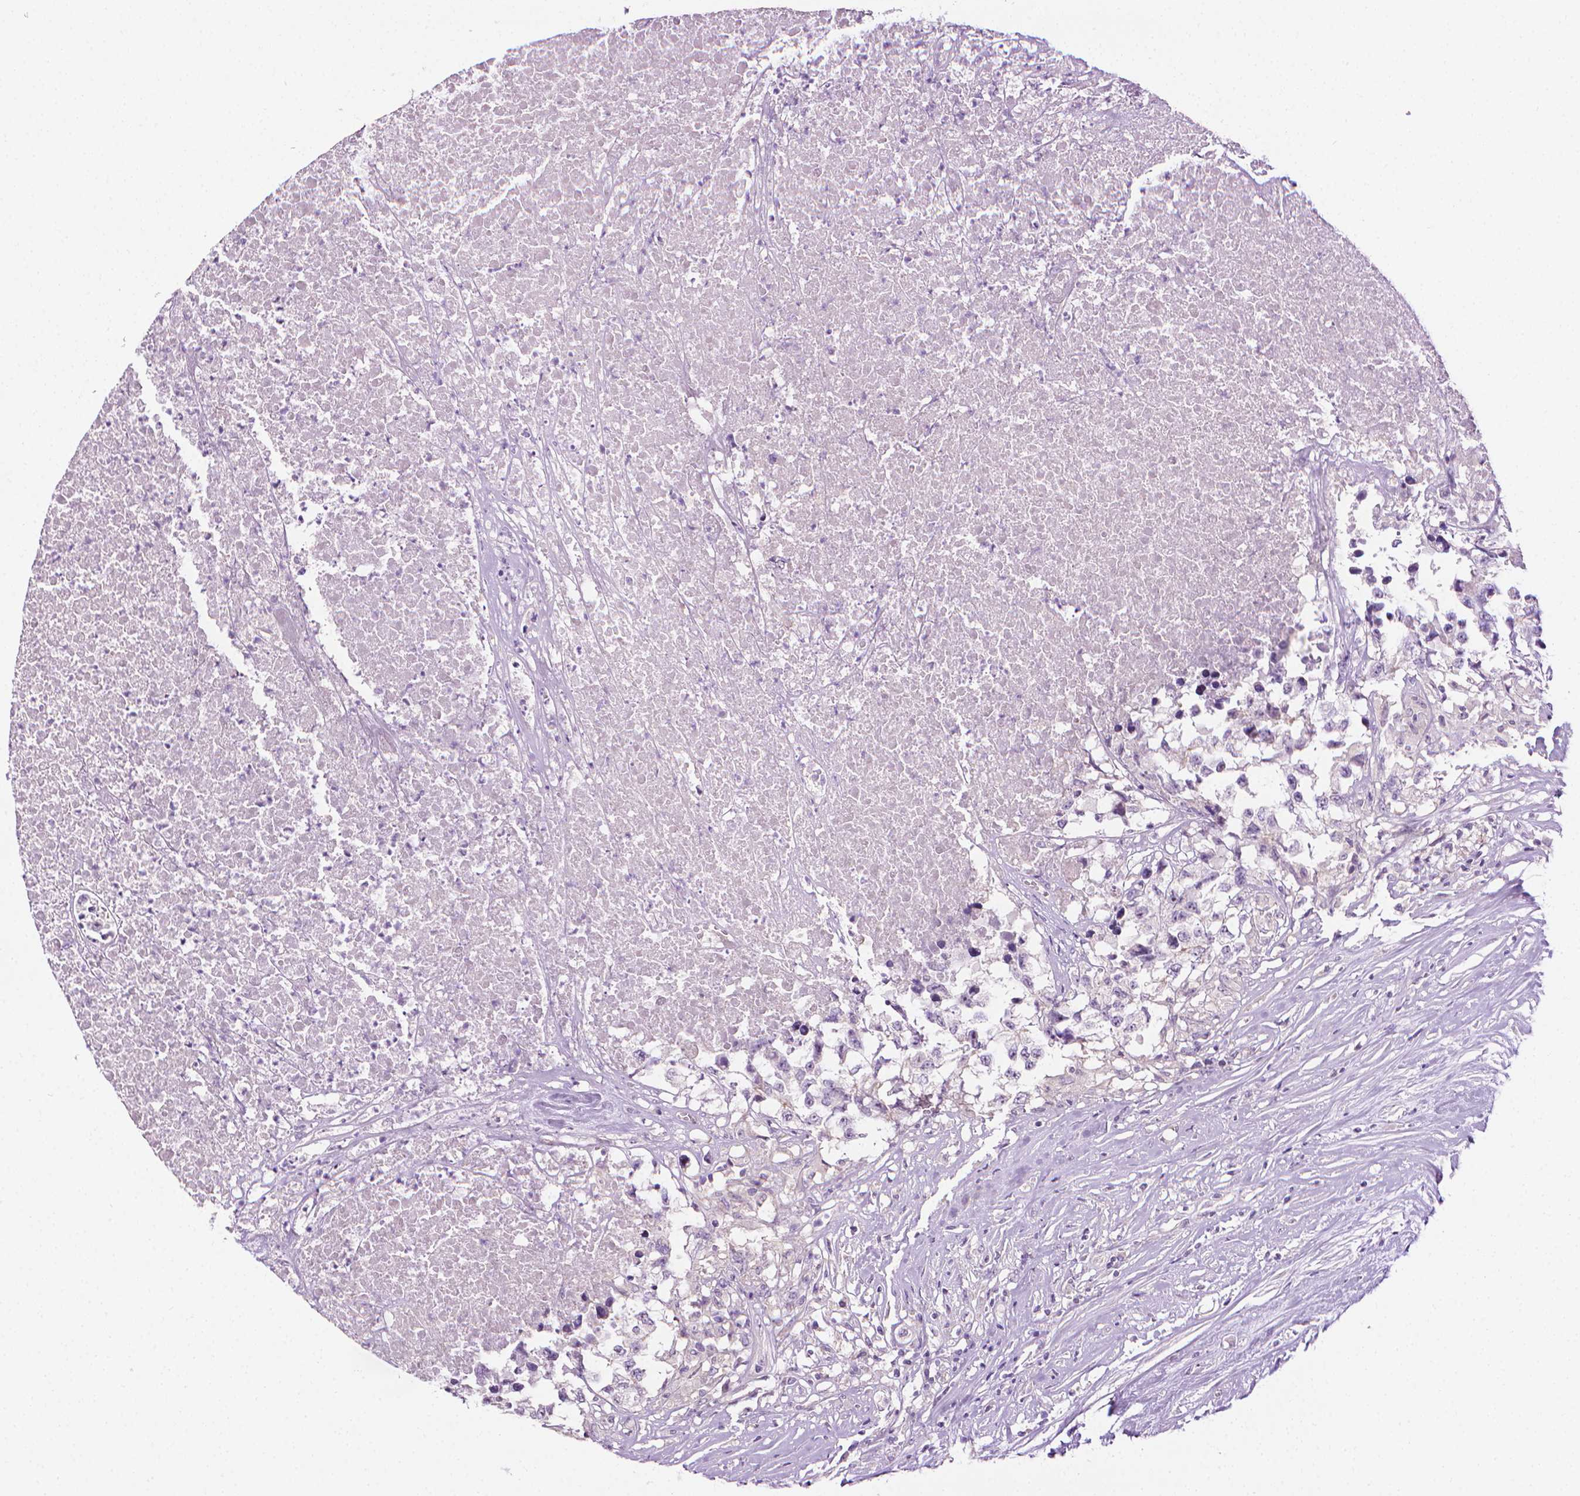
{"staining": {"intensity": "negative", "quantity": "none", "location": "none"}, "tissue": "testis cancer", "cell_type": "Tumor cells", "image_type": "cancer", "snomed": [{"axis": "morphology", "description": "Carcinoma, Embryonal, NOS"}, {"axis": "topography", "description": "Testis"}], "caption": "A micrograph of human testis embryonal carcinoma is negative for staining in tumor cells.", "gene": "MCOLN3", "patient": {"sex": "male", "age": 83}}